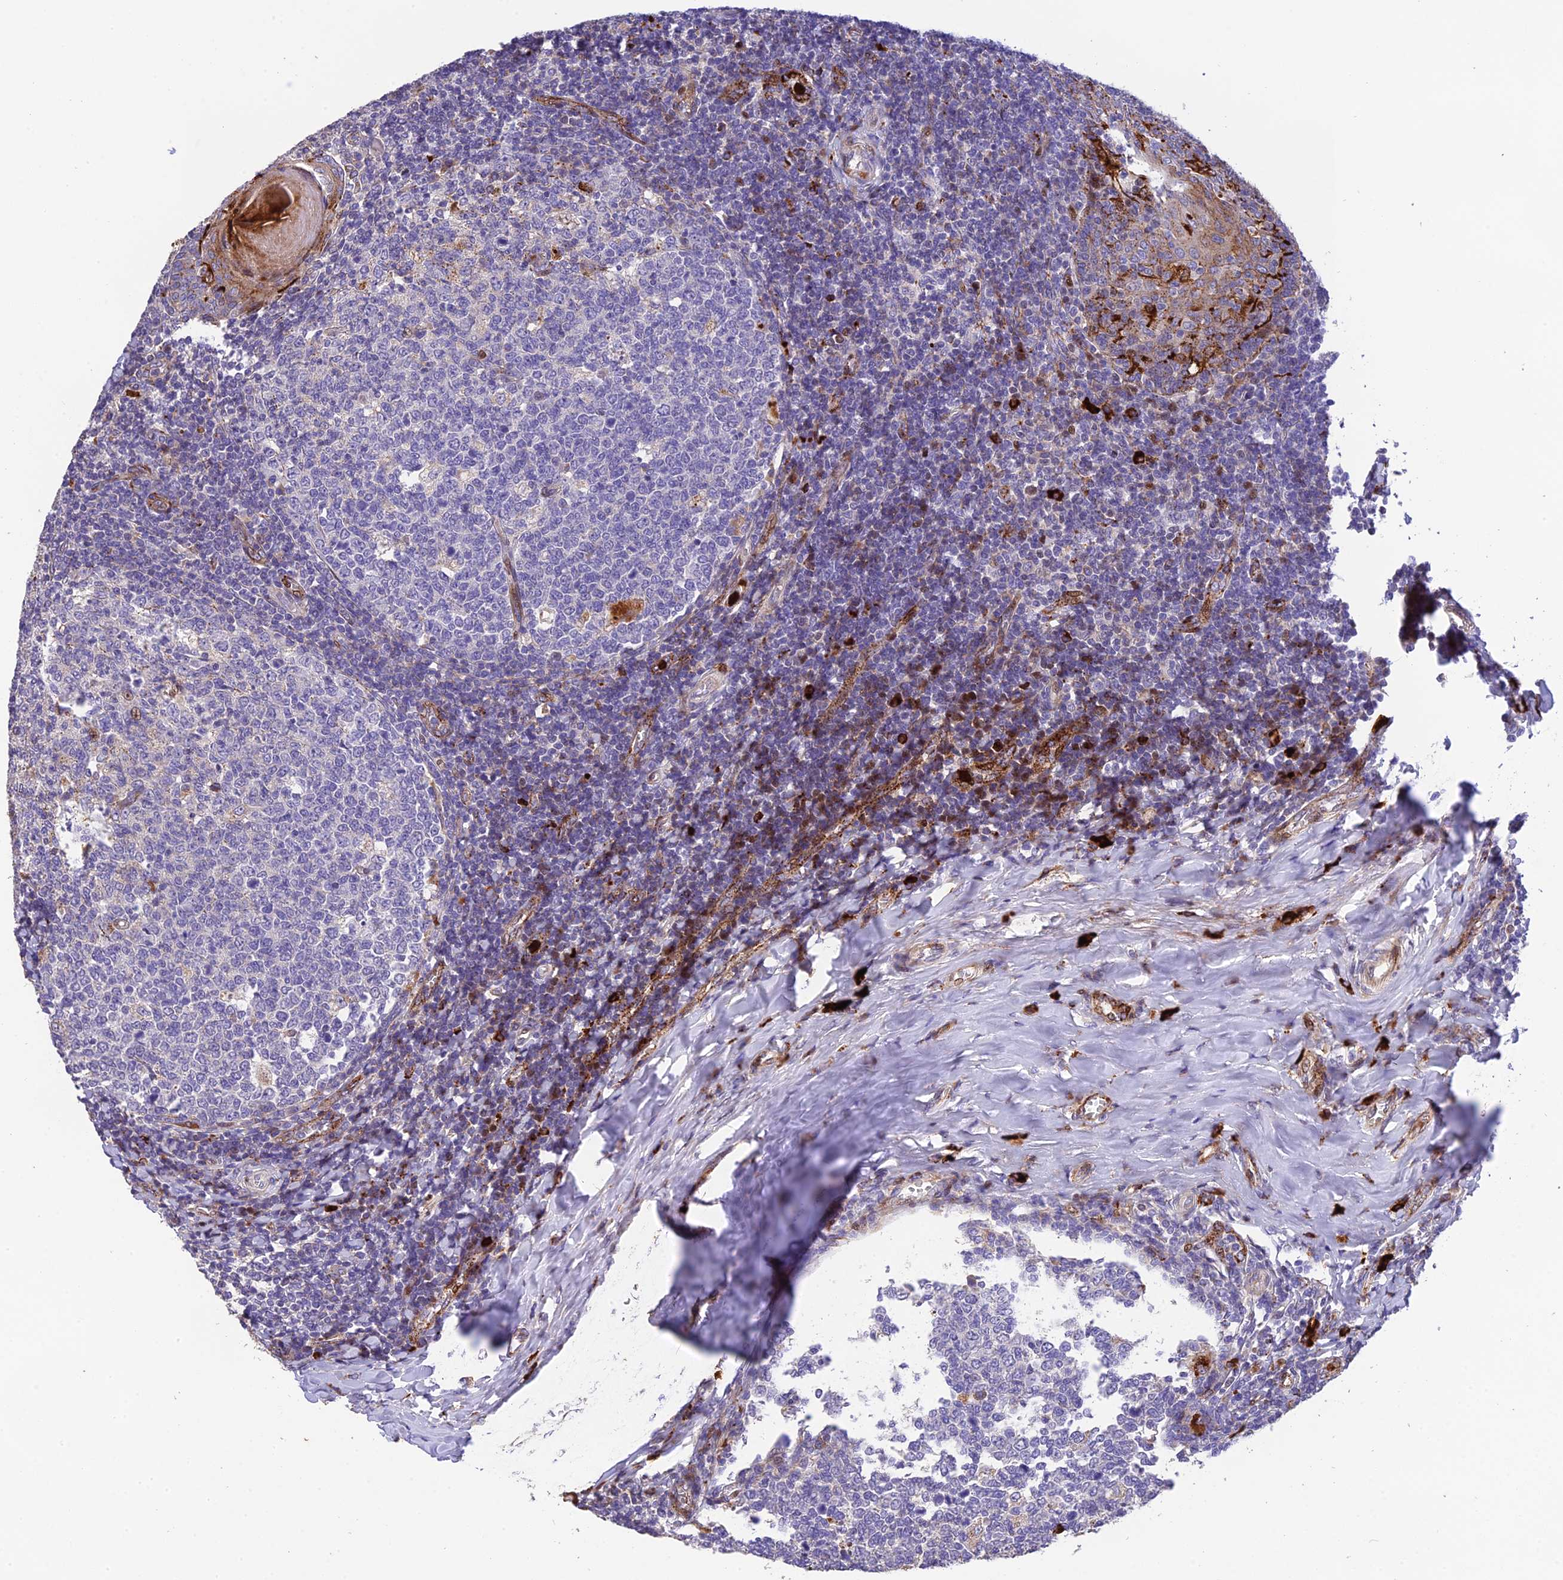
{"staining": {"intensity": "moderate", "quantity": "<25%", "location": "cytoplasmic/membranous"}, "tissue": "tonsil", "cell_type": "Germinal center cells", "image_type": "normal", "snomed": [{"axis": "morphology", "description": "Normal tissue, NOS"}, {"axis": "topography", "description": "Tonsil"}], "caption": "About <25% of germinal center cells in unremarkable tonsil exhibit moderate cytoplasmic/membranous protein positivity as visualized by brown immunohistochemical staining.", "gene": "CPSF4L", "patient": {"sex": "female", "age": 19}}